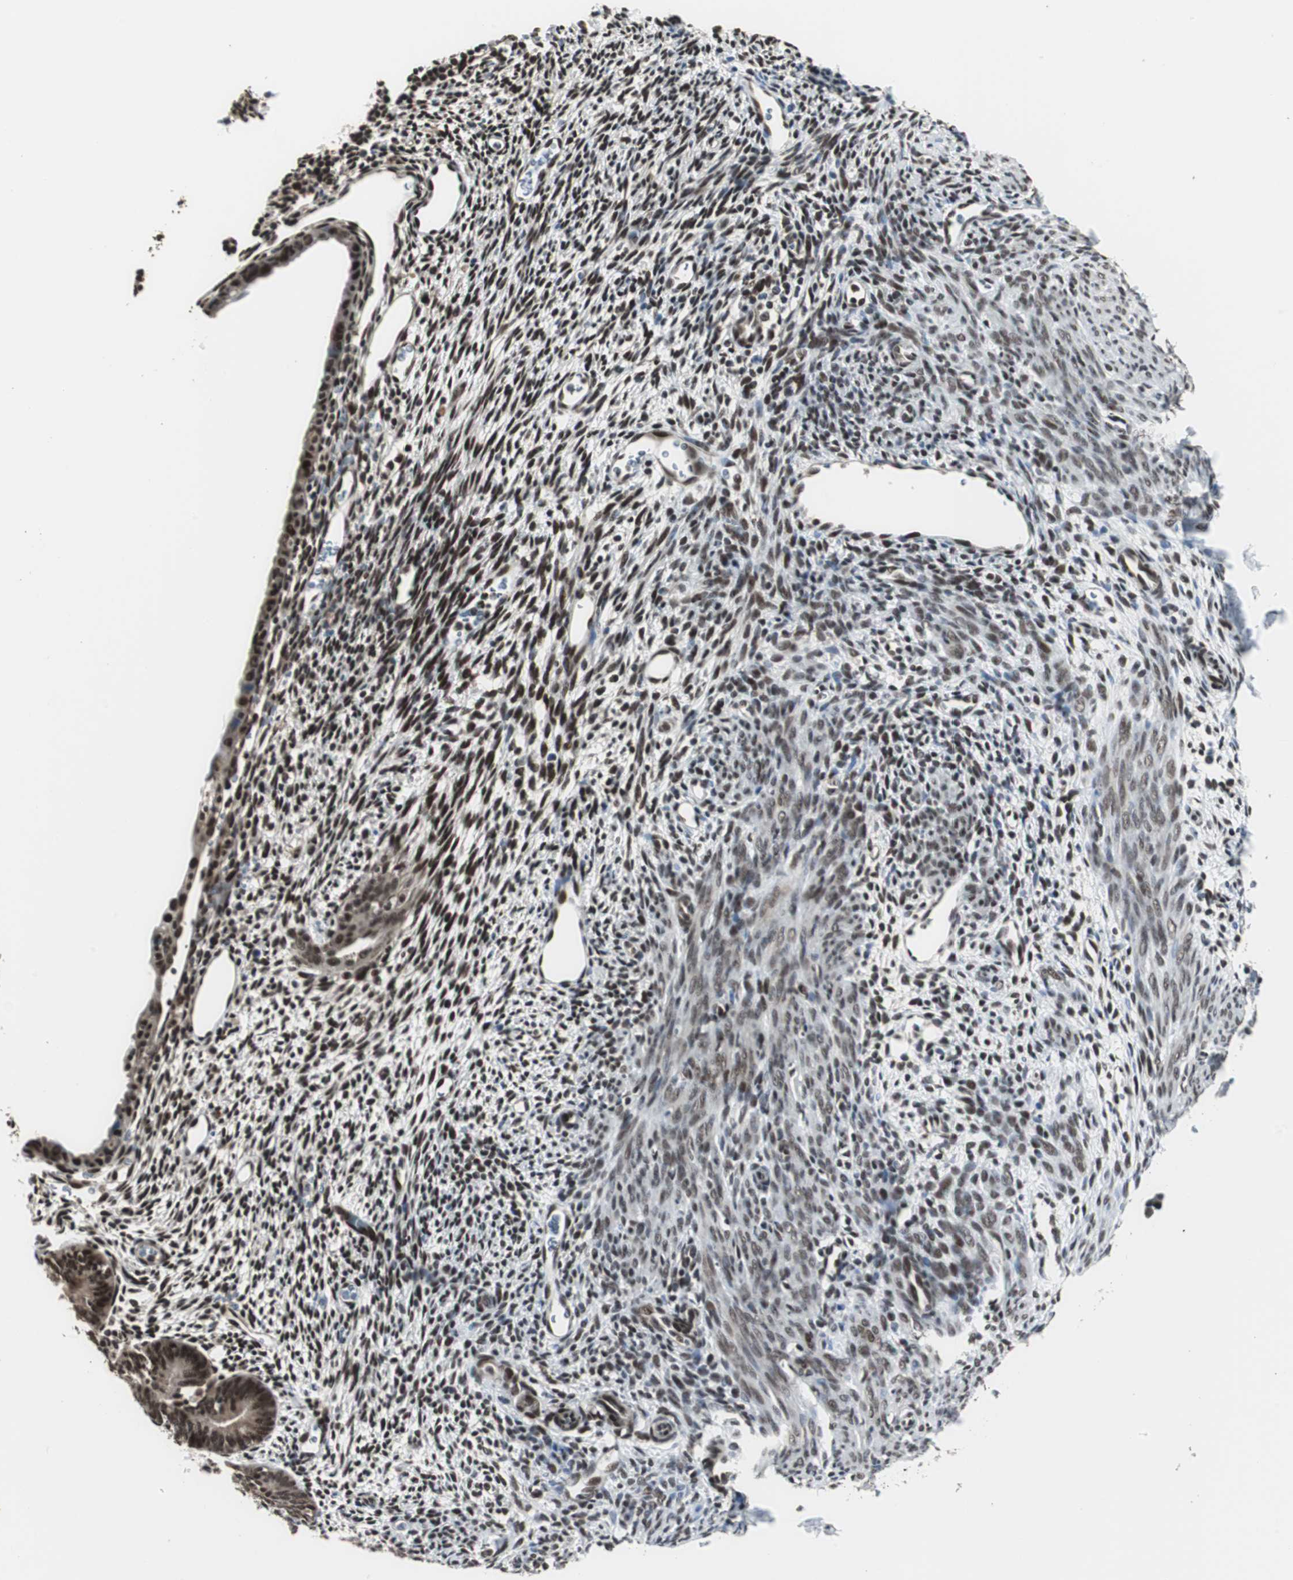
{"staining": {"intensity": "strong", "quantity": ">75%", "location": "nuclear"}, "tissue": "endometrium", "cell_type": "Cells in endometrial stroma", "image_type": "normal", "snomed": [{"axis": "morphology", "description": "Normal tissue, NOS"}, {"axis": "morphology", "description": "Atrophy, NOS"}, {"axis": "topography", "description": "Uterus"}, {"axis": "topography", "description": "Endometrium"}], "caption": "Endometrium stained with a brown dye demonstrates strong nuclear positive staining in approximately >75% of cells in endometrial stroma.", "gene": "CDK9", "patient": {"sex": "female", "age": 68}}